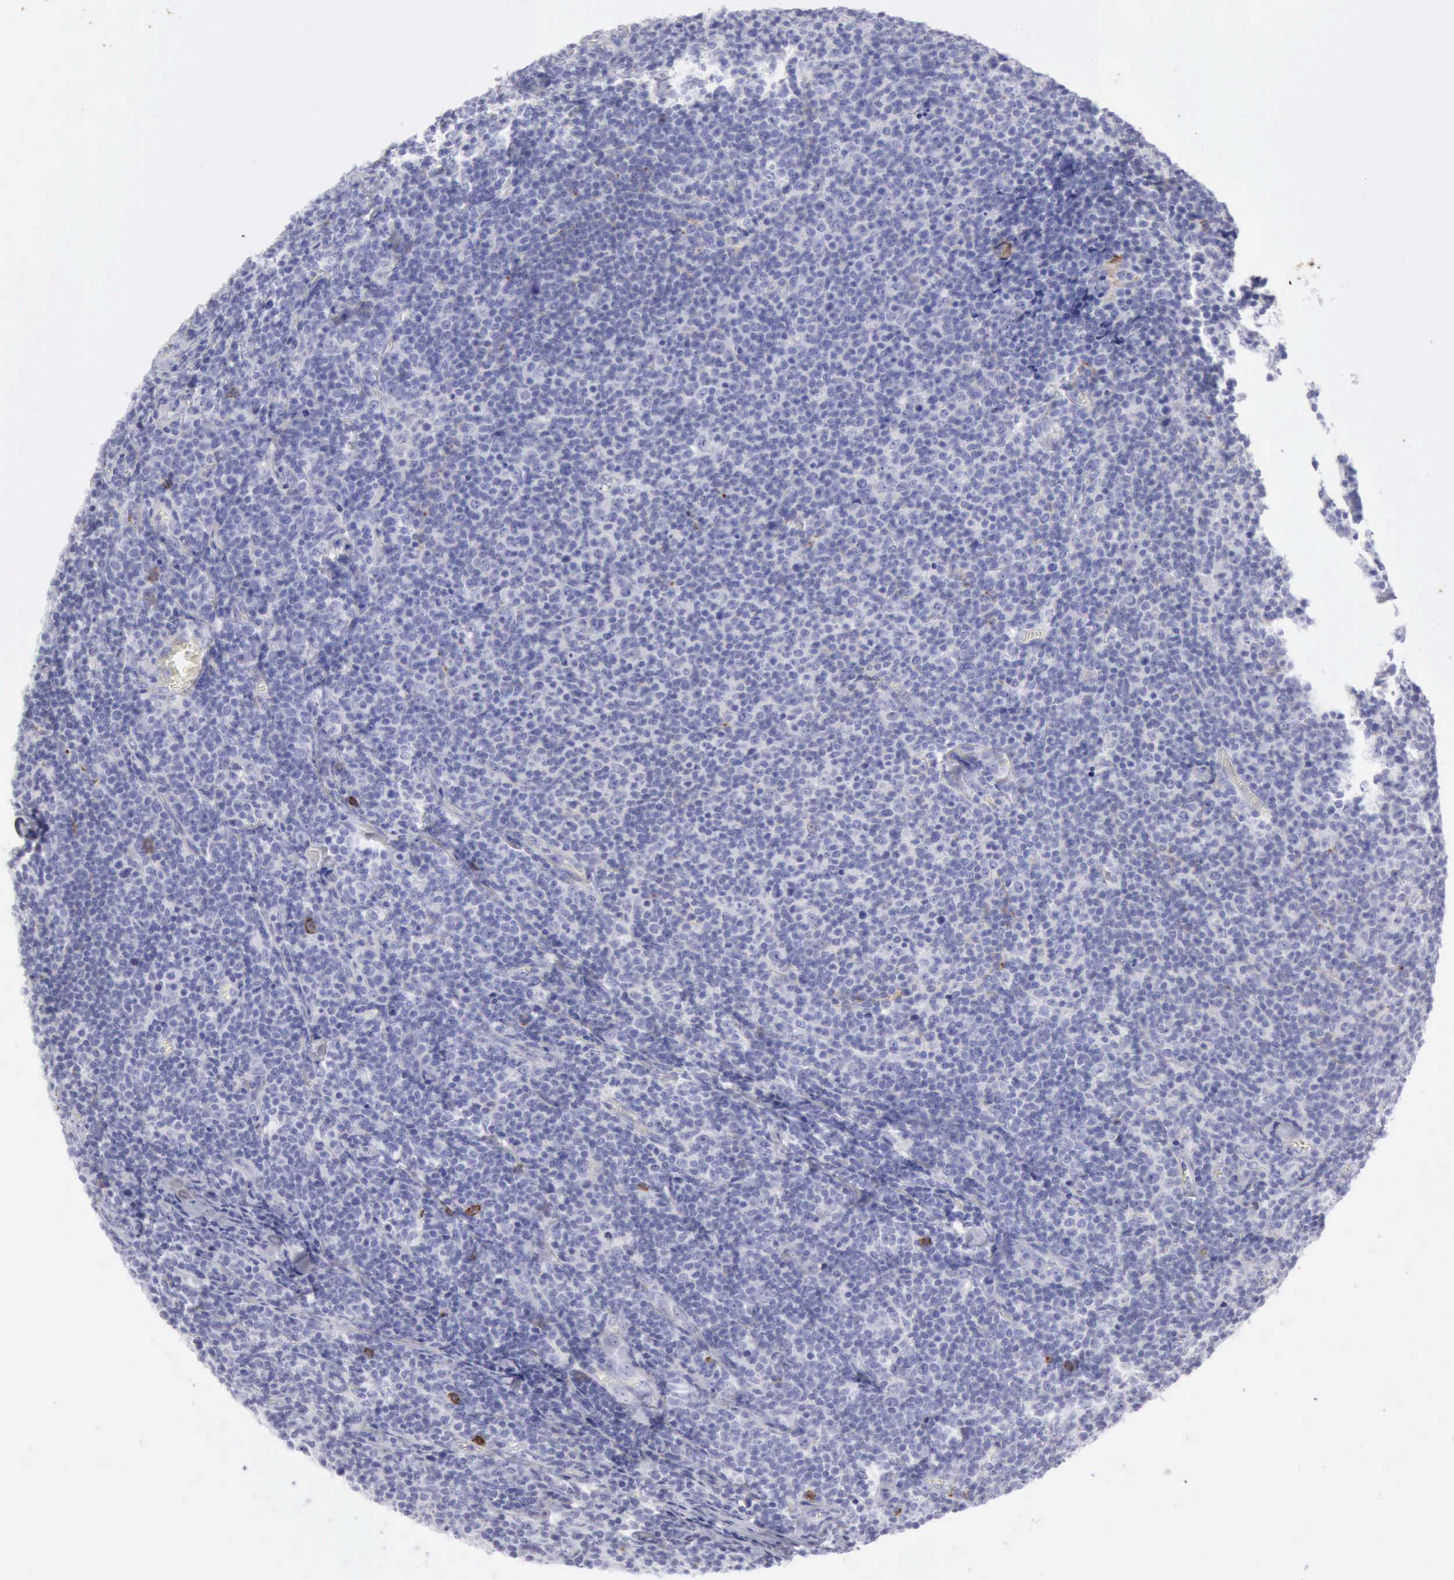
{"staining": {"intensity": "negative", "quantity": "none", "location": "none"}, "tissue": "lymphoma", "cell_type": "Tumor cells", "image_type": "cancer", "snomed": [{"axis": "morphology", "description": "Malignant lymphoma, non-Hodgkin's type, Low grade"}, {"axis": "topography", "description": "Lymph node"}], "caption": "Immunohistochemistry (IHC) histopathology image of neoplastic tissue: human lymphoma stained with DAB (3,3'-diaminobenzidine) displays no significant protein staining in tumor cells. The staining is performed using DAB brown chromogen with nuclei counter-stained in using hematoxylin.", "gene": "NCAM1", "patient": {"sex": "male", "age": 74}}